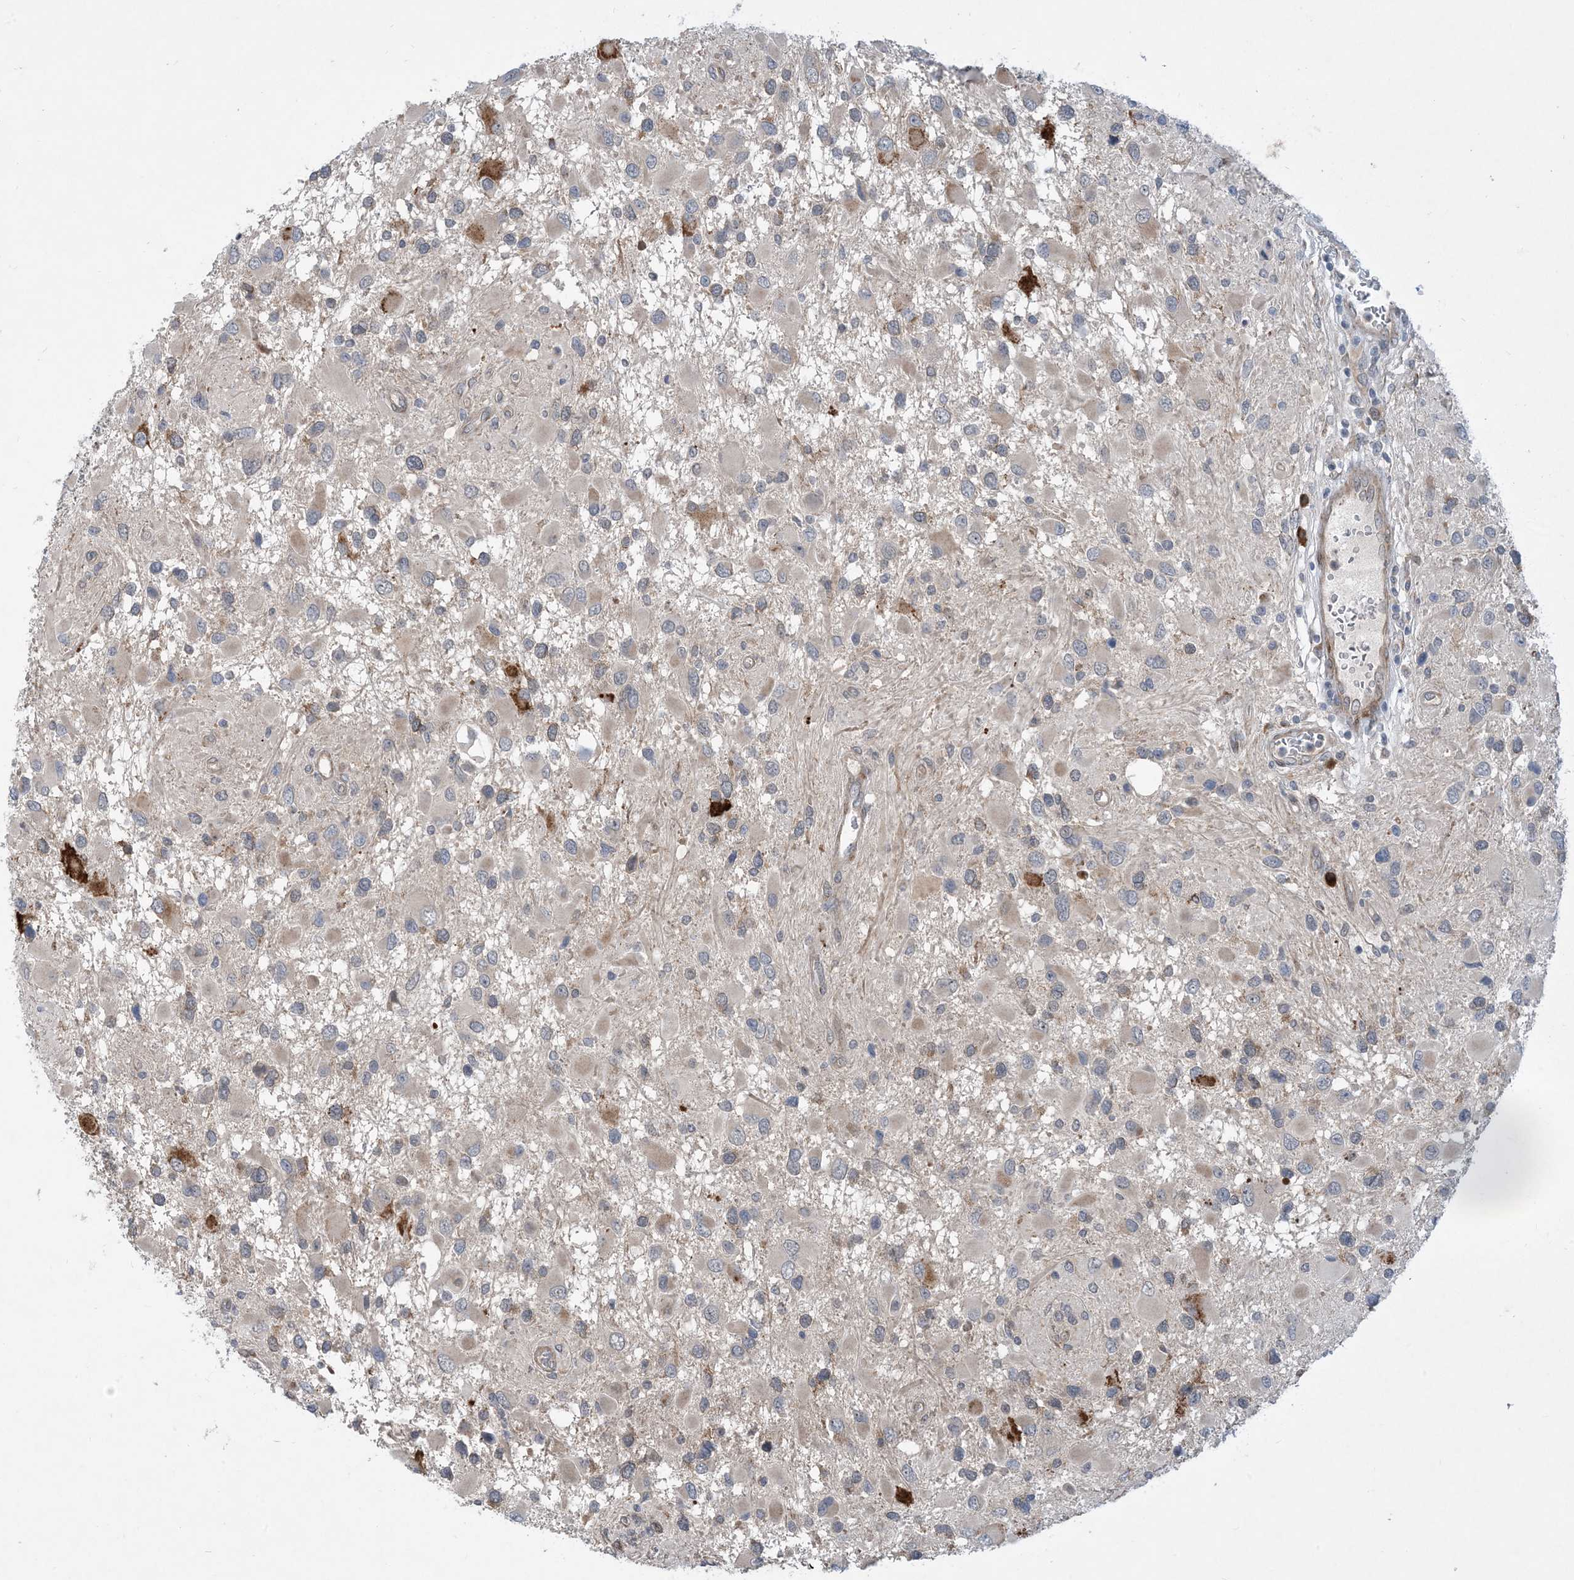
{"staining": {"intensity": "strong", "quantity": "<25%", "location": "cytoplasmic/membranous"}, "tissue": "glioma", "cell_type": "Tumor cells", "image_type": "cancer", "snomed": [{"axis": "morphology", "description": "Glioma, malignant, High grade"}, {"axis": "topography", "description": "Brain"}], "caption": "Glioma stained for a protein exhibits strong cytoplasmic/membranous positivity in tumor cells.", "gene": "PHOSPHO2", "patient": {"sex": "male", "age": 53}}